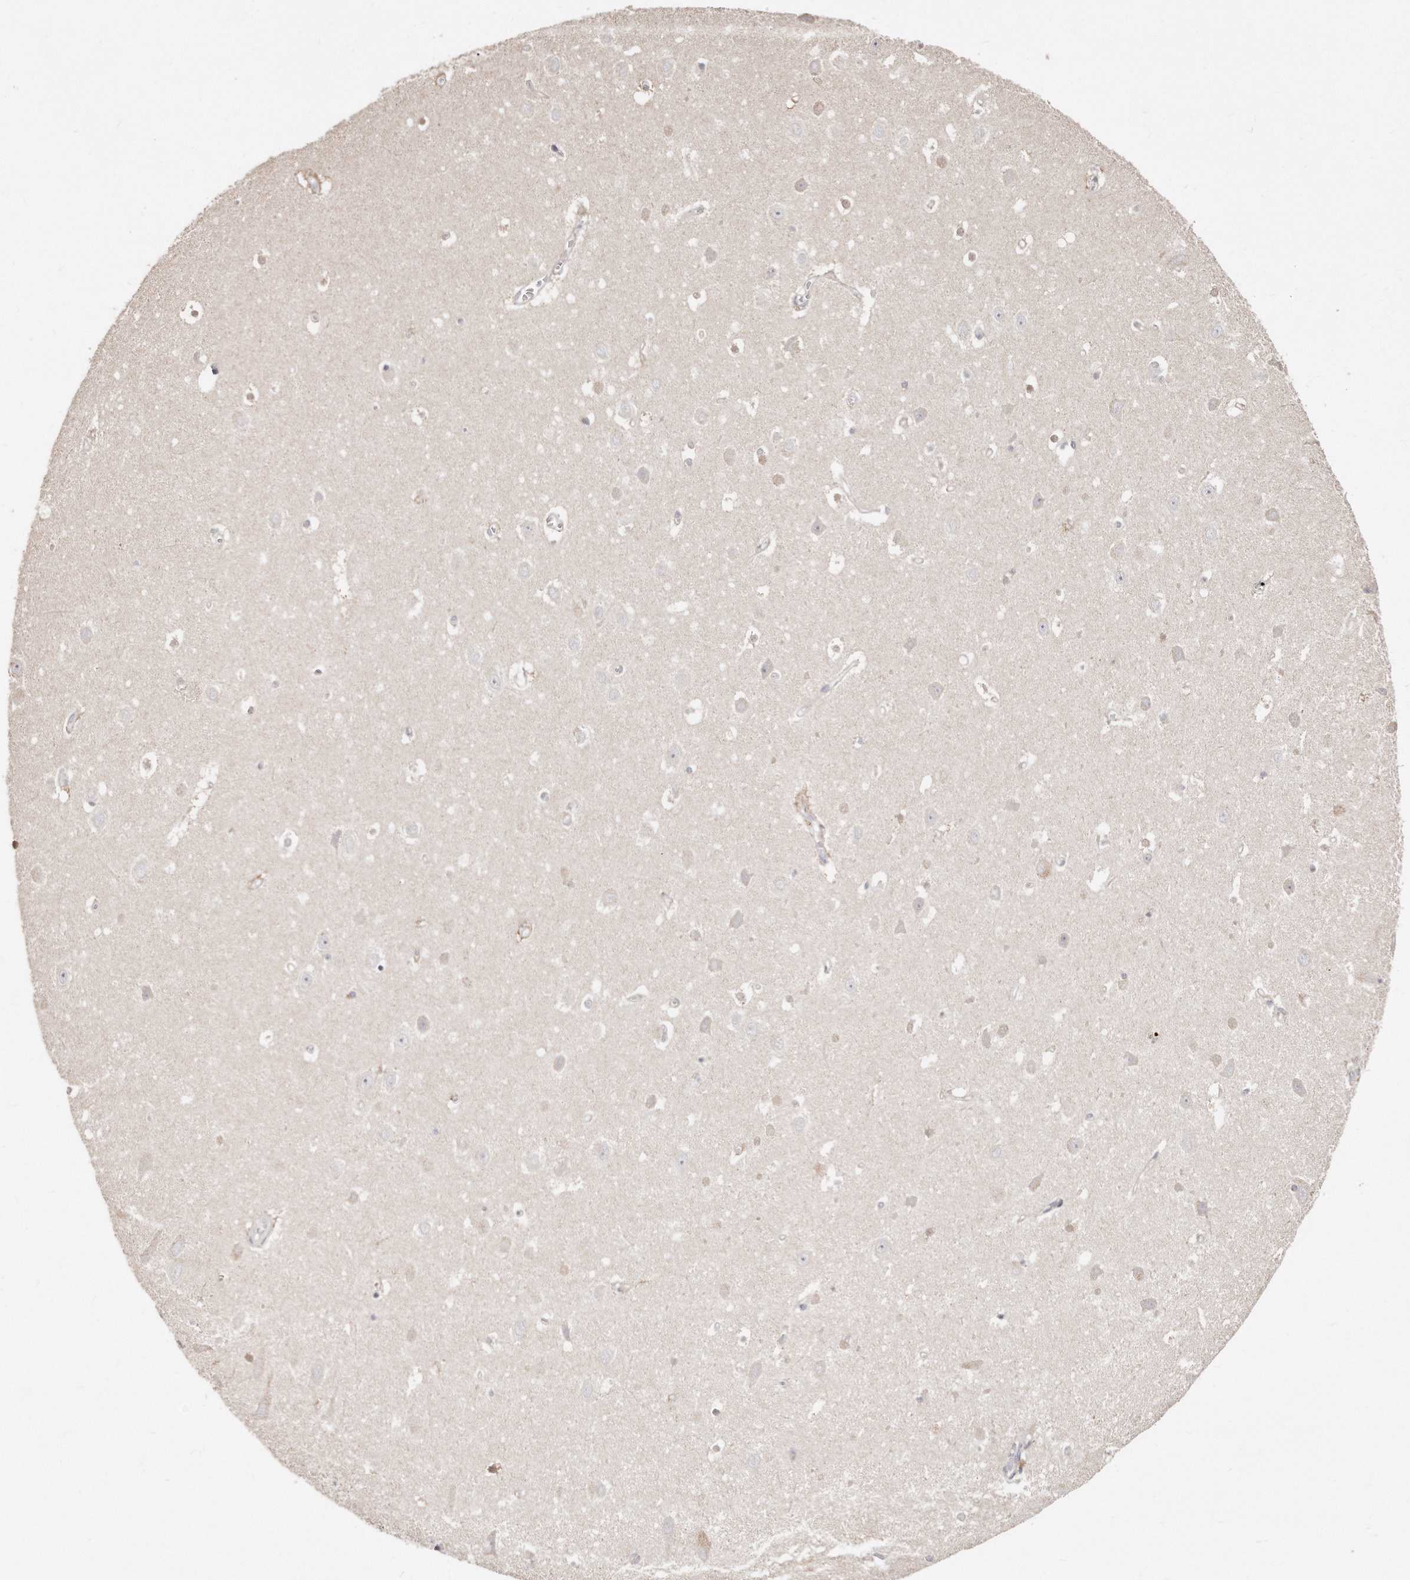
{"staining": {"intensity": "negative", "quantity": "none", "location": "none"}, "tissue": "hippocampus", "cell_type": "Glial cells", "image_type": "normal", "snomed": [{"axis": "morphology", "description": "Normal tissue, NOS"}, {"axis": "topography", "description": "Hippocampus"}], "caption": "A high-resolution micrograph shows immunohistochemistry staining of normal hippocampus, which shows no significant staining in glial cells.", "gene": "CASZ1", "patient": {"sex": "female", "age": 64}}